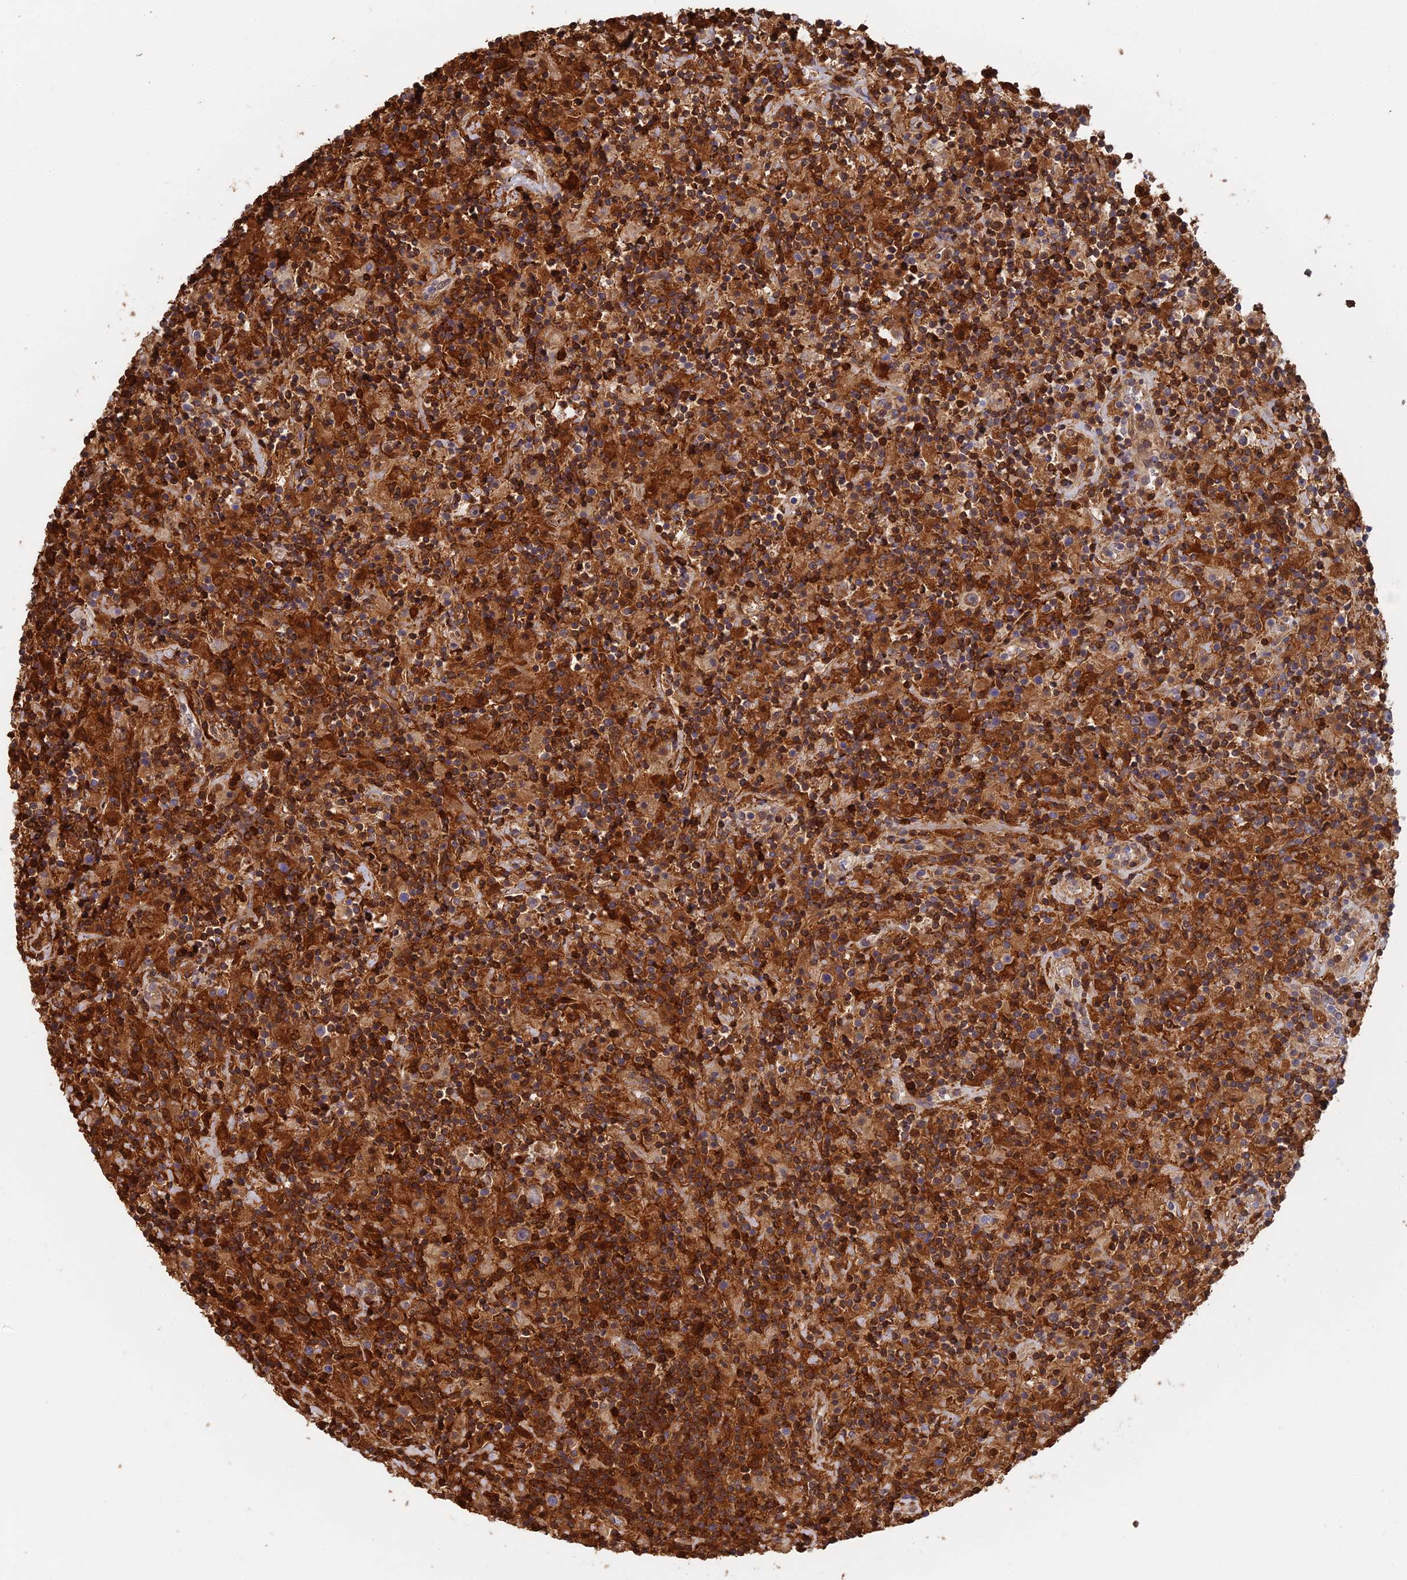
{"staining": {"intensity": "weak", "quantity": "25%-75%", "location": "cytoplasmic/membranous"}, "tissue": "lymphoma", "cell_type": "Tumor cells", "image_type": "cancer", "snomed": [{"axis": "morphology", "description": "Hodgkin's disease, NOS"}, {"axis": "topography", "description": "Lymph node"}], "caption": "This histopathology image shows immunohistochemistry (IHC) staining of human Hodgkin's disease, with low weak cytoplasmic/membranous positivity in approximately 25%-75% of tumor cells.", "gene": "SPATA5L1", "patient": {"sex": "male", "age": 70}}